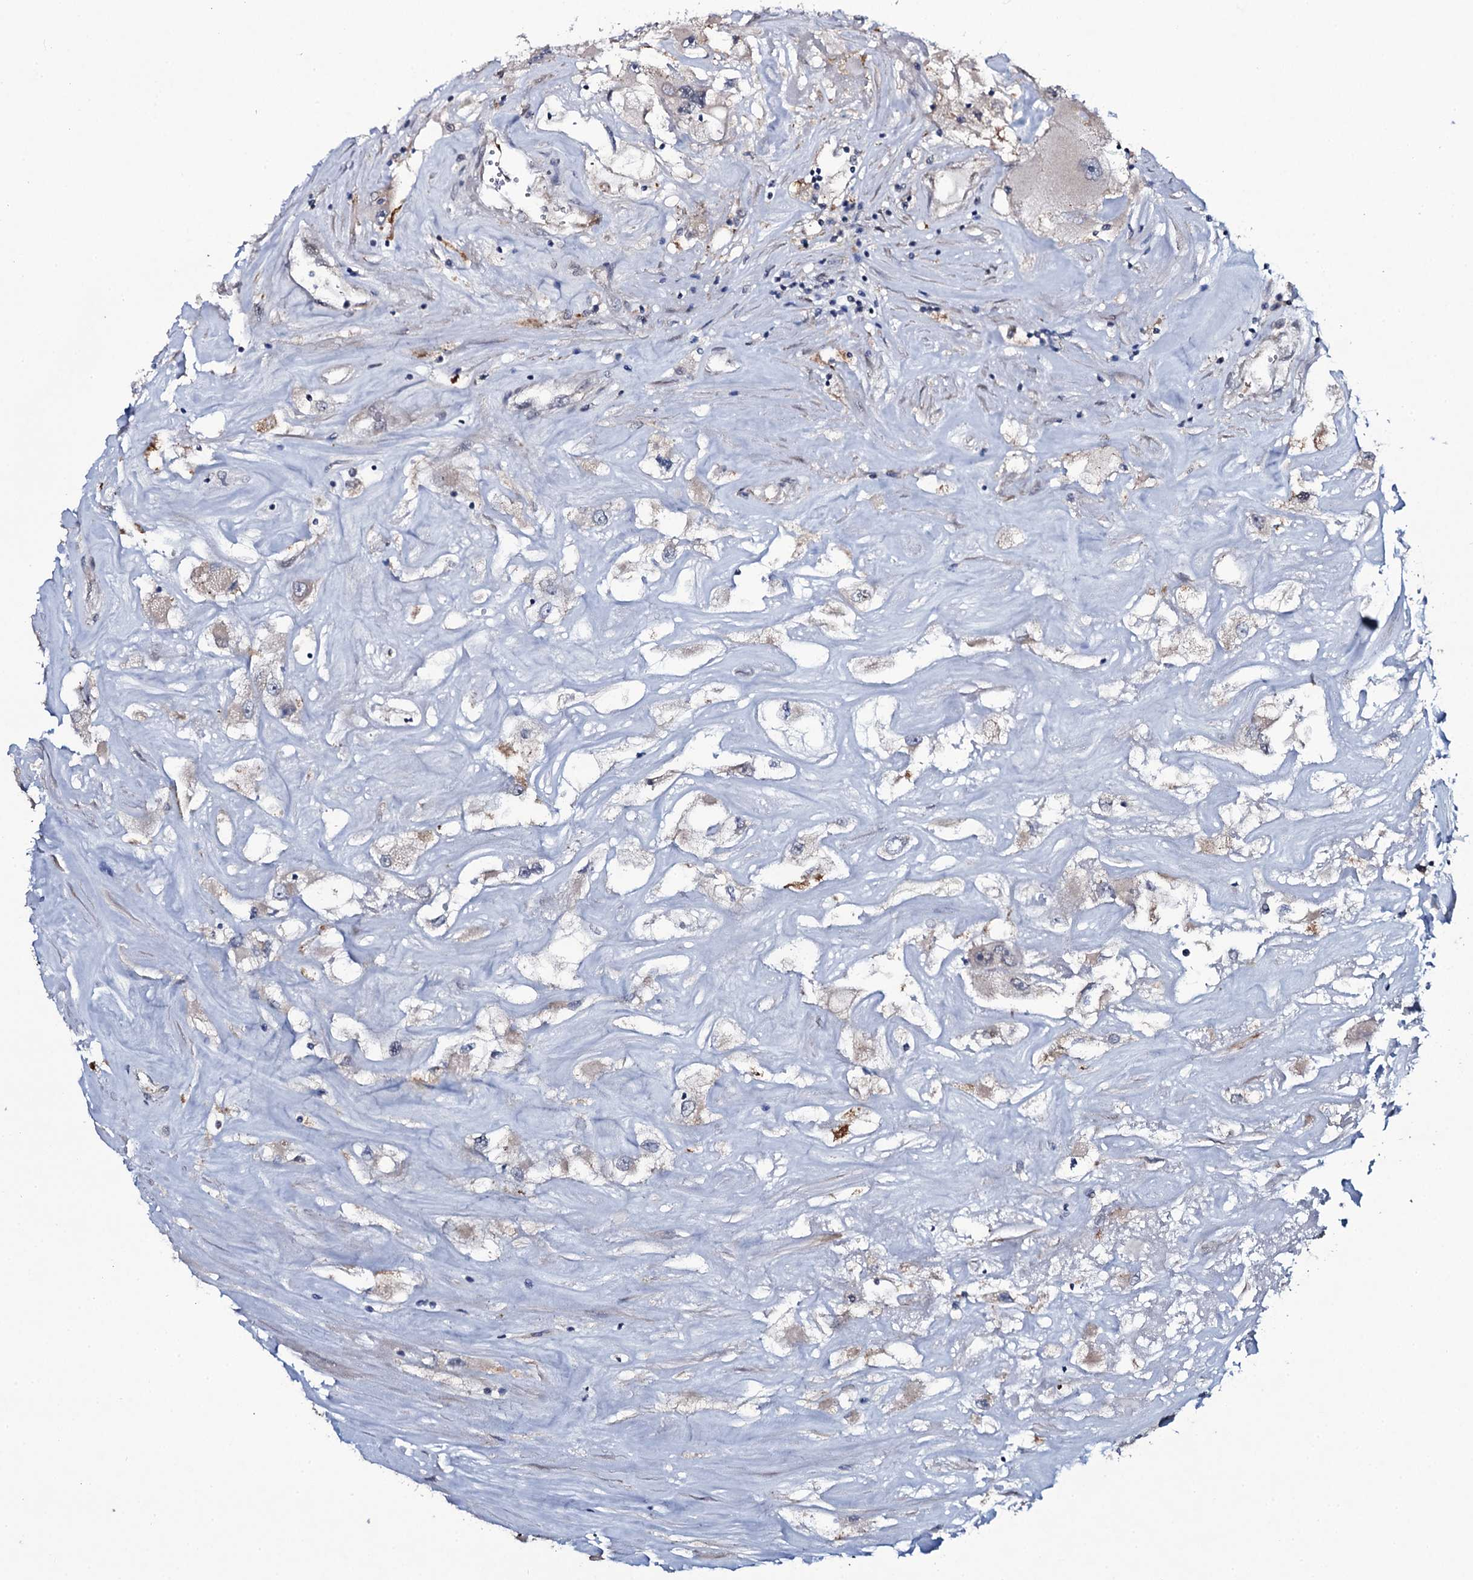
{"staining": {"intensity": "negative", "quantity": "none", "location": "none"}, "tissue": "renal cancer", "cell_type": "Tumor cells", "image_type": "cancer", "snomed": [{"axis": "morphology", "description": "Adenocarcinoma, NOS"}, {"axis": "topography", "description": "Kidney"}], "caption": "This is an IHC histopathology image of human adenocarcinoma (renal). There is no expression in tumor cells.", "gene": "SNAP23", "patient": {"sex": "female", "age": 52}}